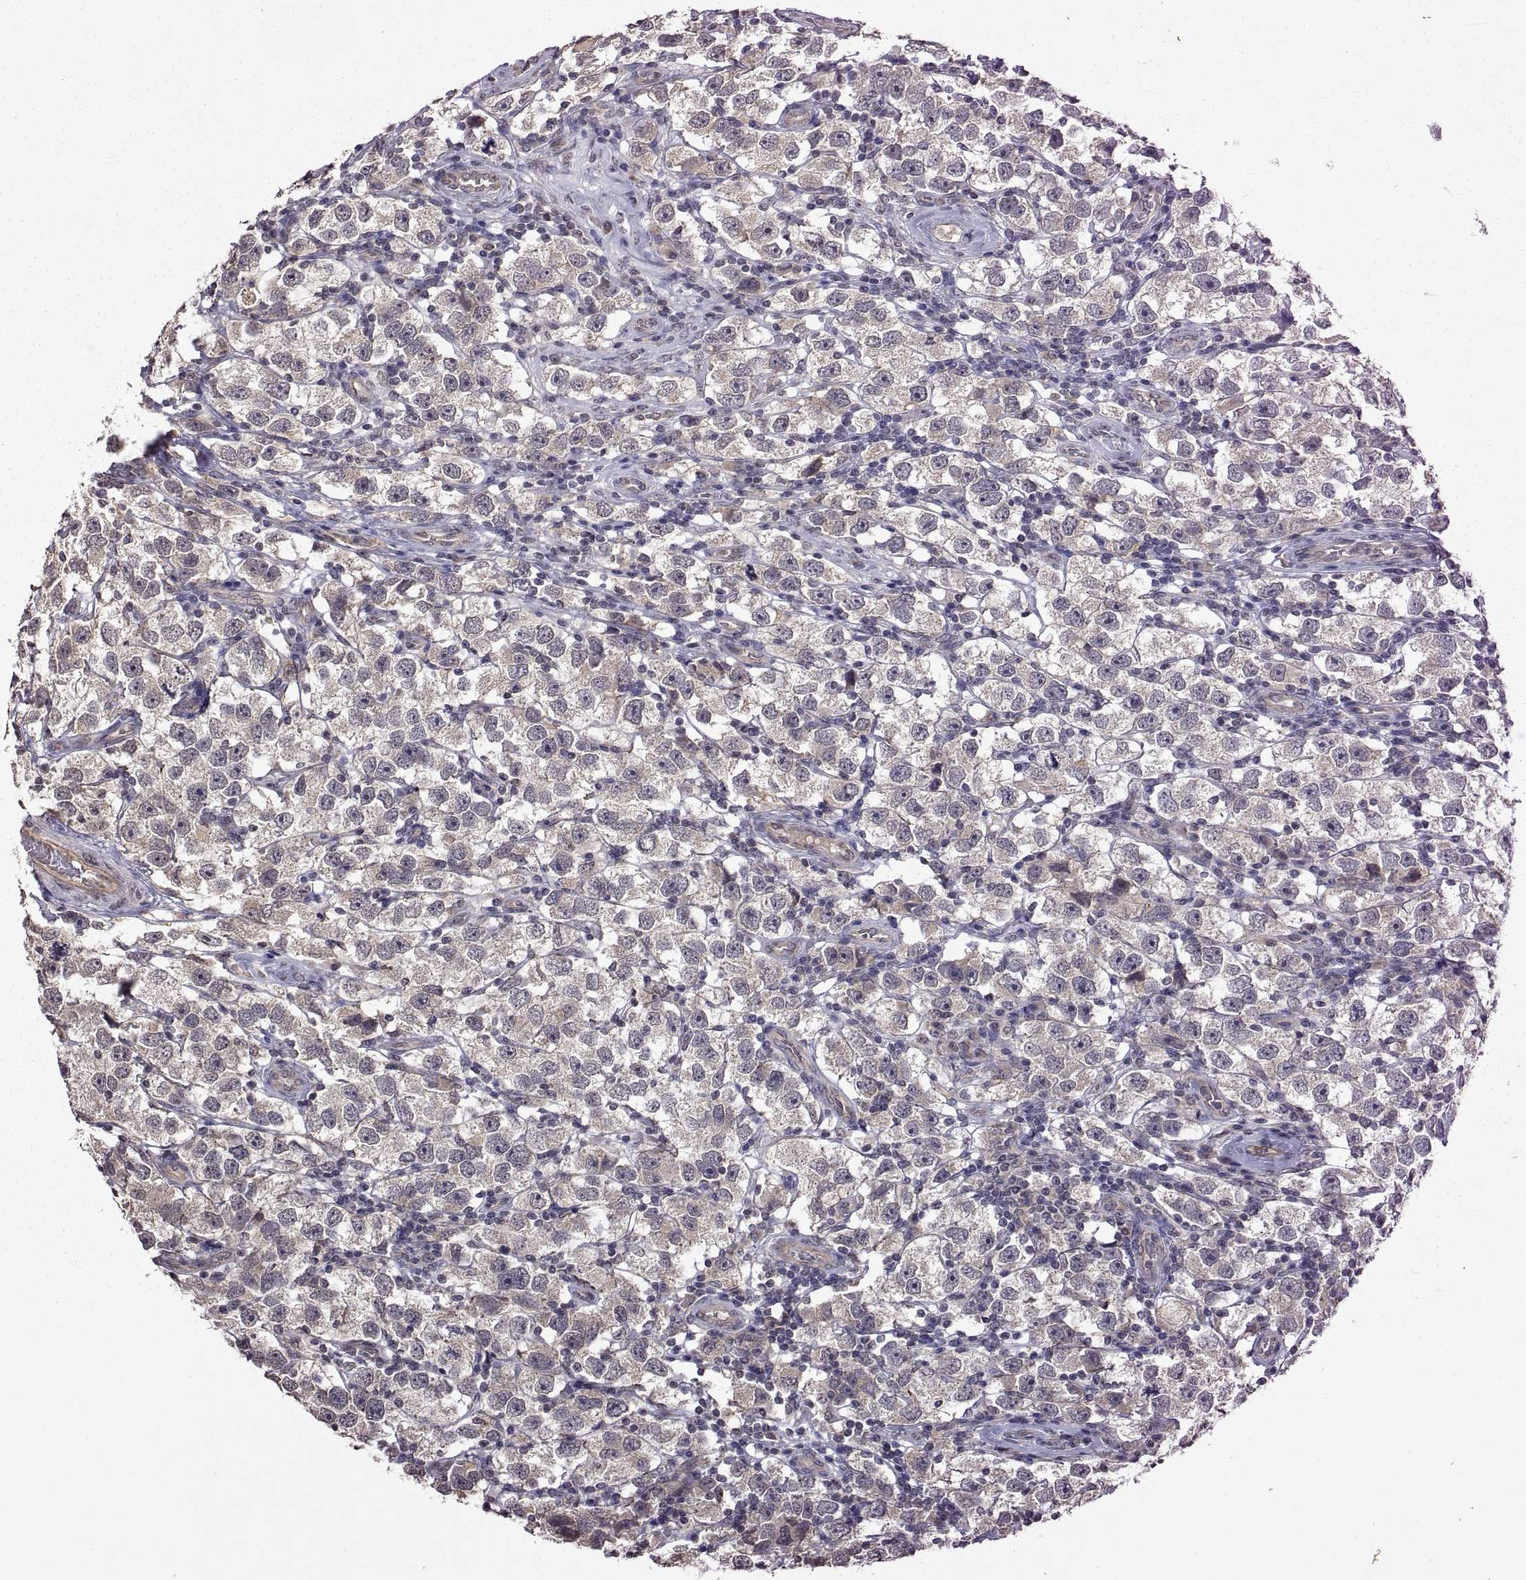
{"staining": {"intensity": "negative", "quantity": "none", "location": "none"}, "tissue": "testis cancer", "cell_type": "Tumor cells", "image_type": "cancer", "snomed": [{"axis": "morphology", "description": "Seminoma, NOS"}, {"axis": "topography", "description": "Testis"}], "caption": "Image shows no significant protein expression in tumor cells of testis cancer. Brightfield microscopy of immunohistochemistry stained with DAB (brown) and hematoxylin (blue), captured at high magnification.", "gene": "LAMA1", "patient": {"sex": "male", "age": 26}}